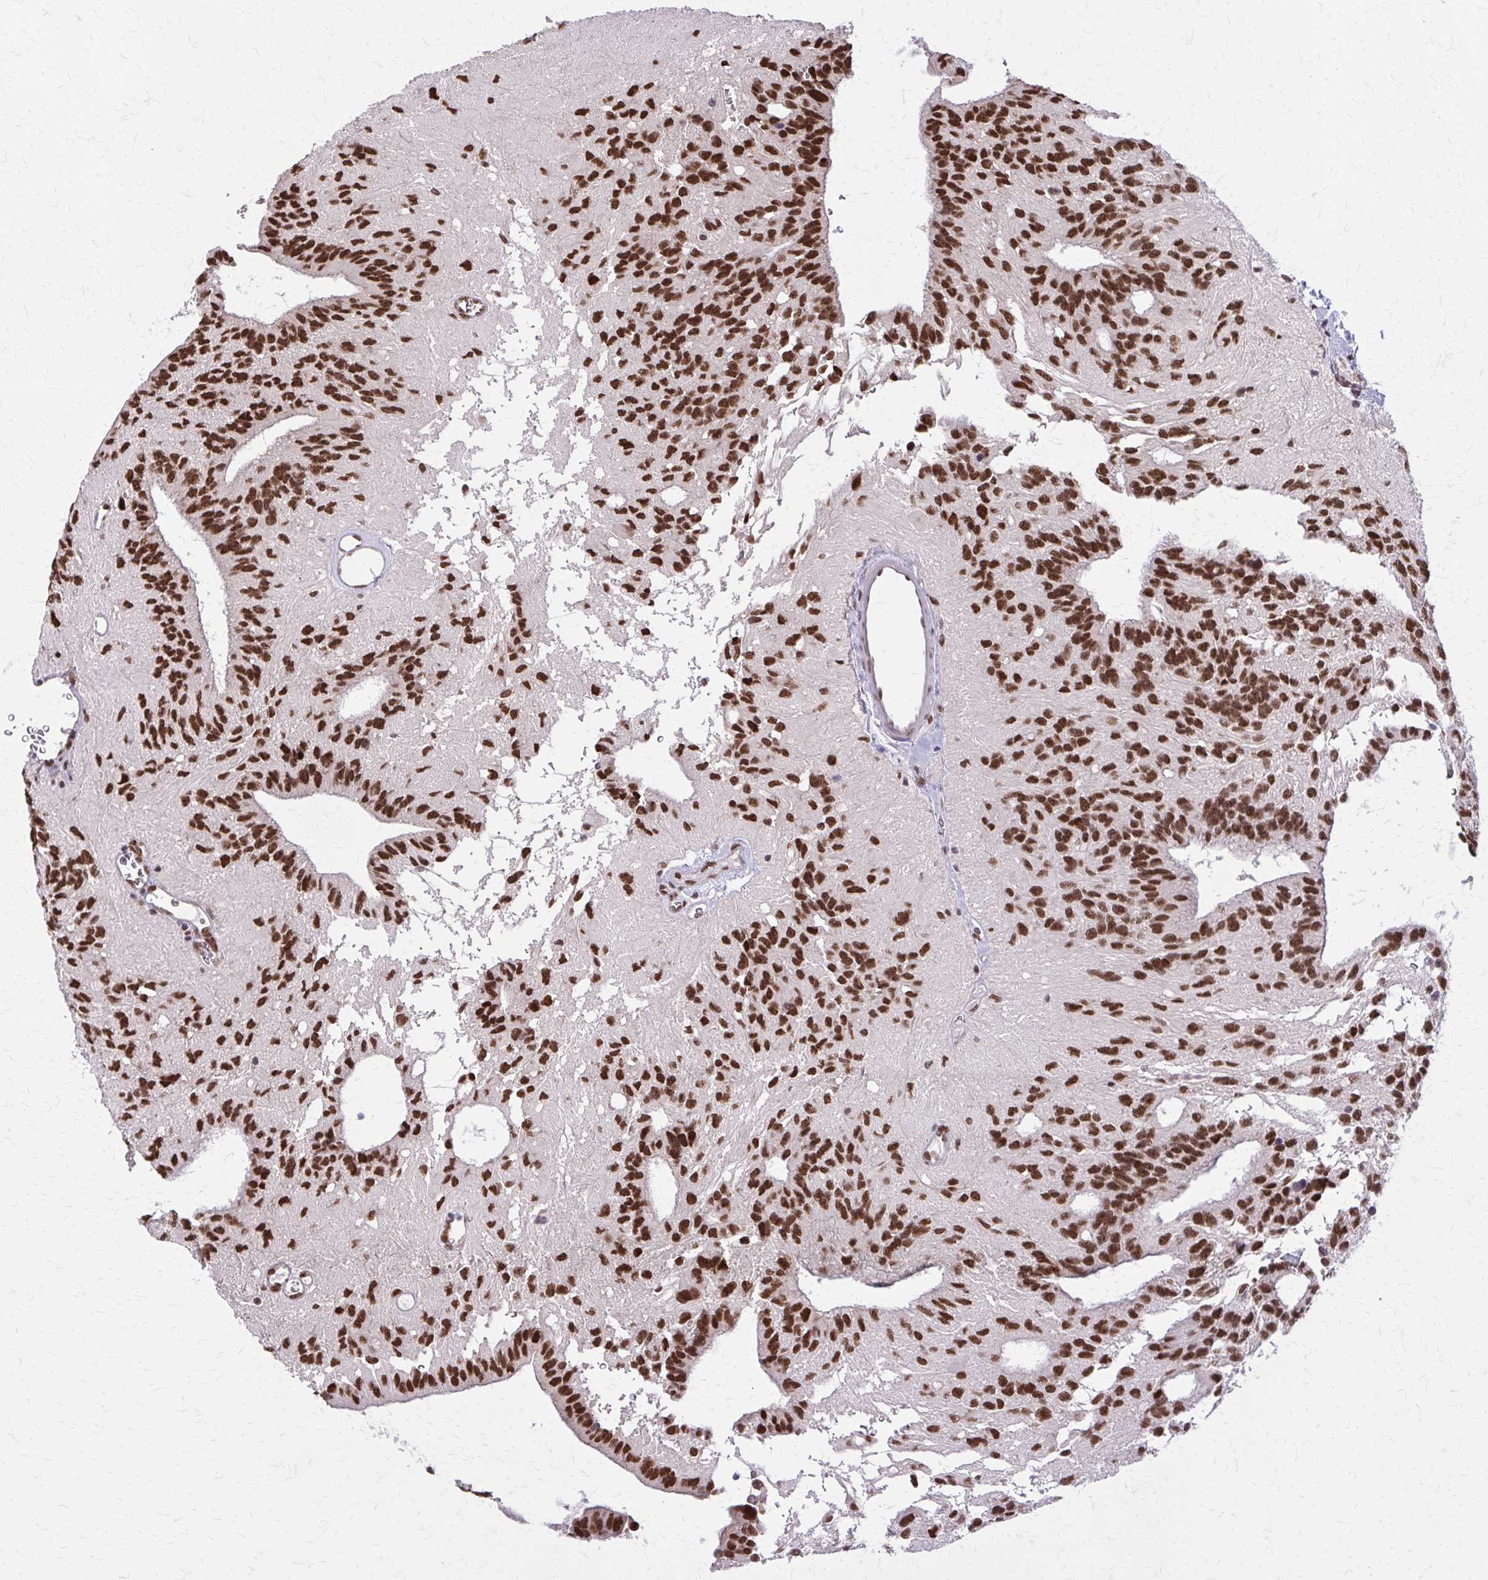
{"staining": {"intensity": "strong", "quantity": ">75%", "location": "nuclear"}, "tissue": "glioma", "cell_type": "Tumor cells", "image_type": "cancer", "snomed": [{"axis": "morphology", "description": "Glioma, malignant, Low grade"}, {"axis": "topography", "description": "Brain"}], "caption": "This is an image of IHC staining of glioma, which shows strong expression in the nuclear of tumor cells.", "gene": "TTF1", "patient": {"sex": "male", "age": 31}}